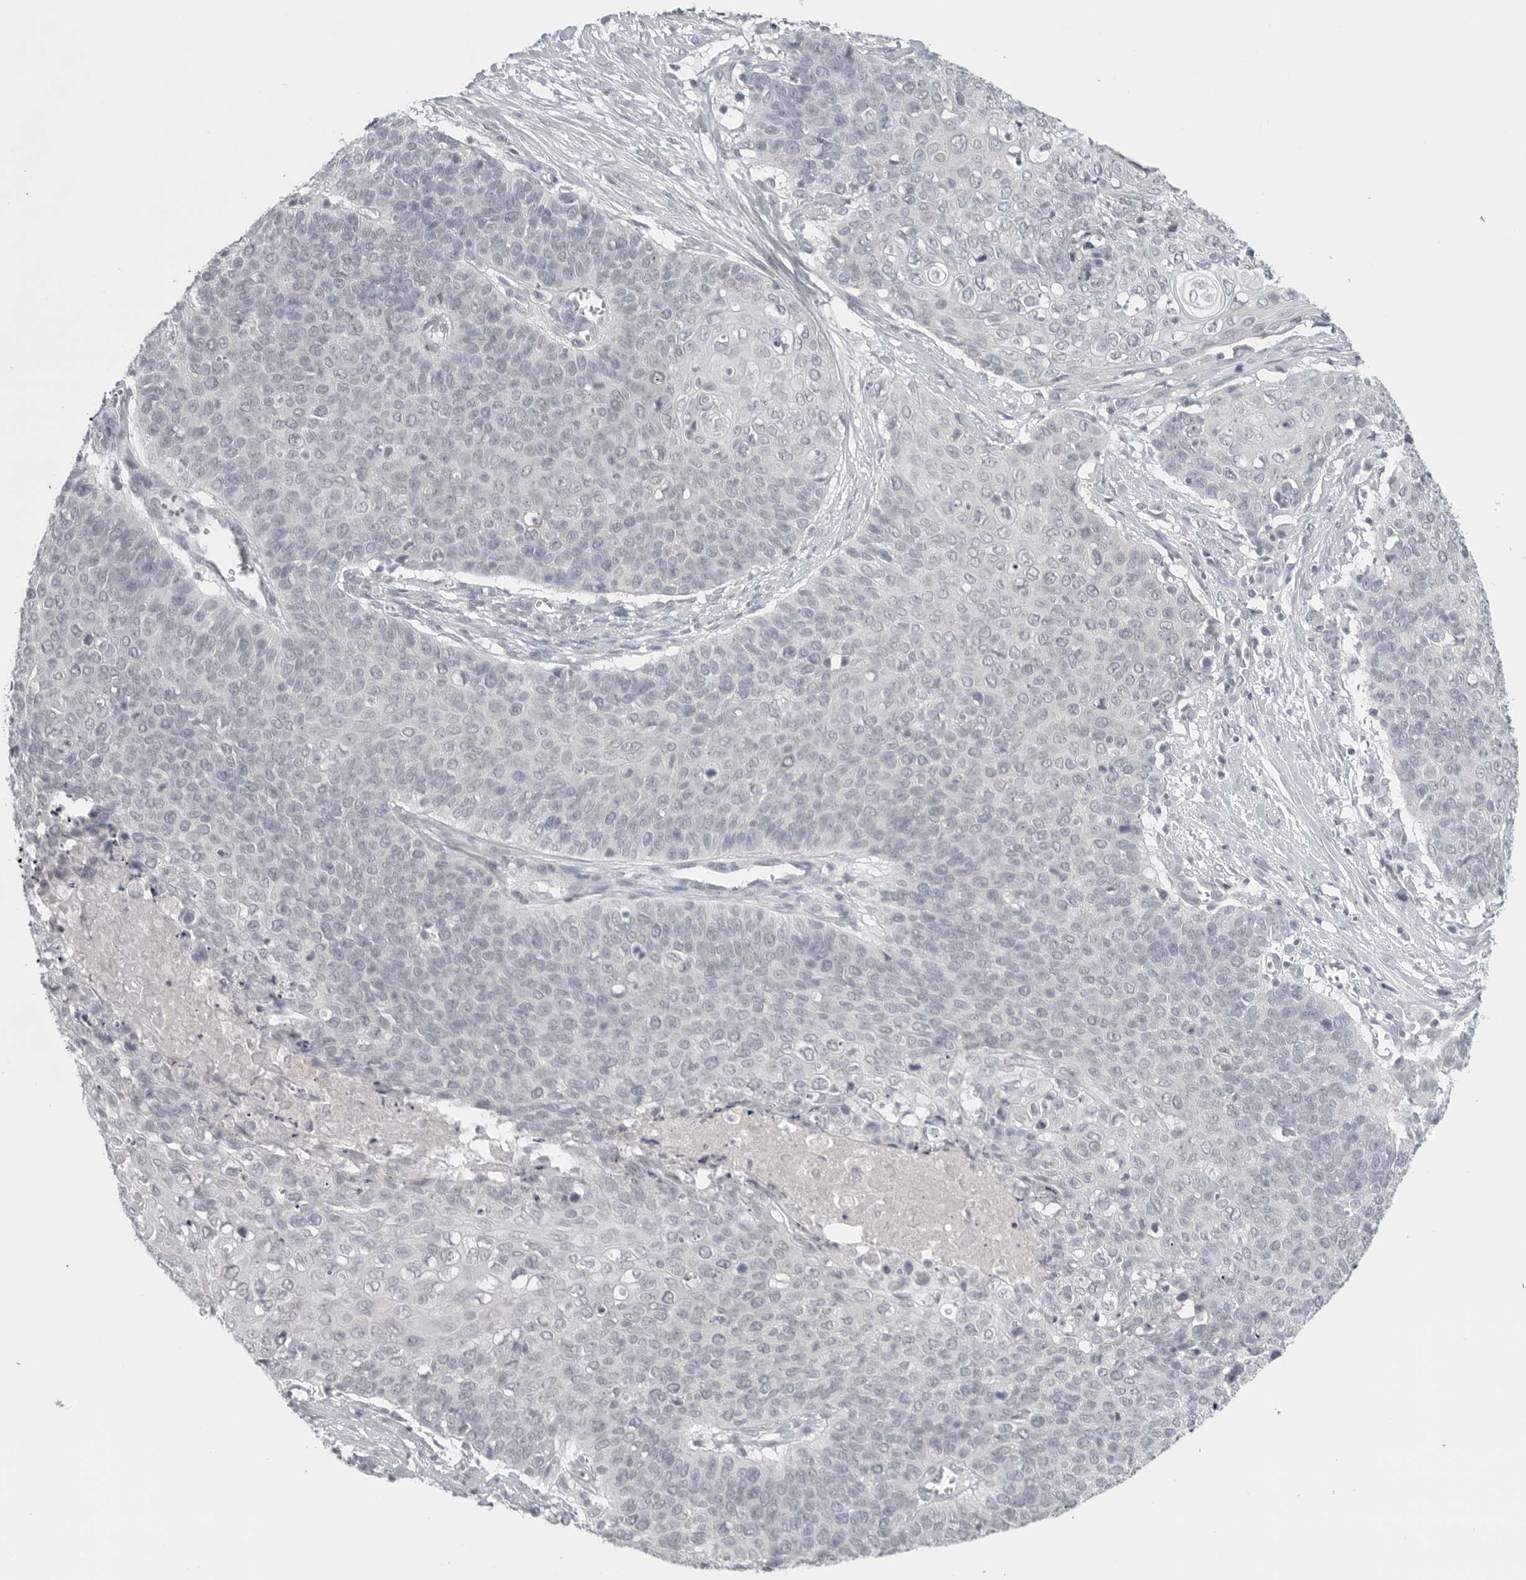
{"staining": {"intensity": "weak", "quantity": "<25%", "location": "nuclear"}, "tissue": "cervical cancer", "cell_type": "Tumor cells", "image_type": "cancer", "snomed": [{"axis": "morphology", "description": "Squamous cell carcinoma, NOS"}, {"axis": "topography", "description": "Cervix"}], "caption": "Micrograph shows no significant protein staining in tumor cells of cervical cancer (squamous cell carcinoma).", "gene": "BPIFA1", "patient": {"sex": "female", "age": 39}}